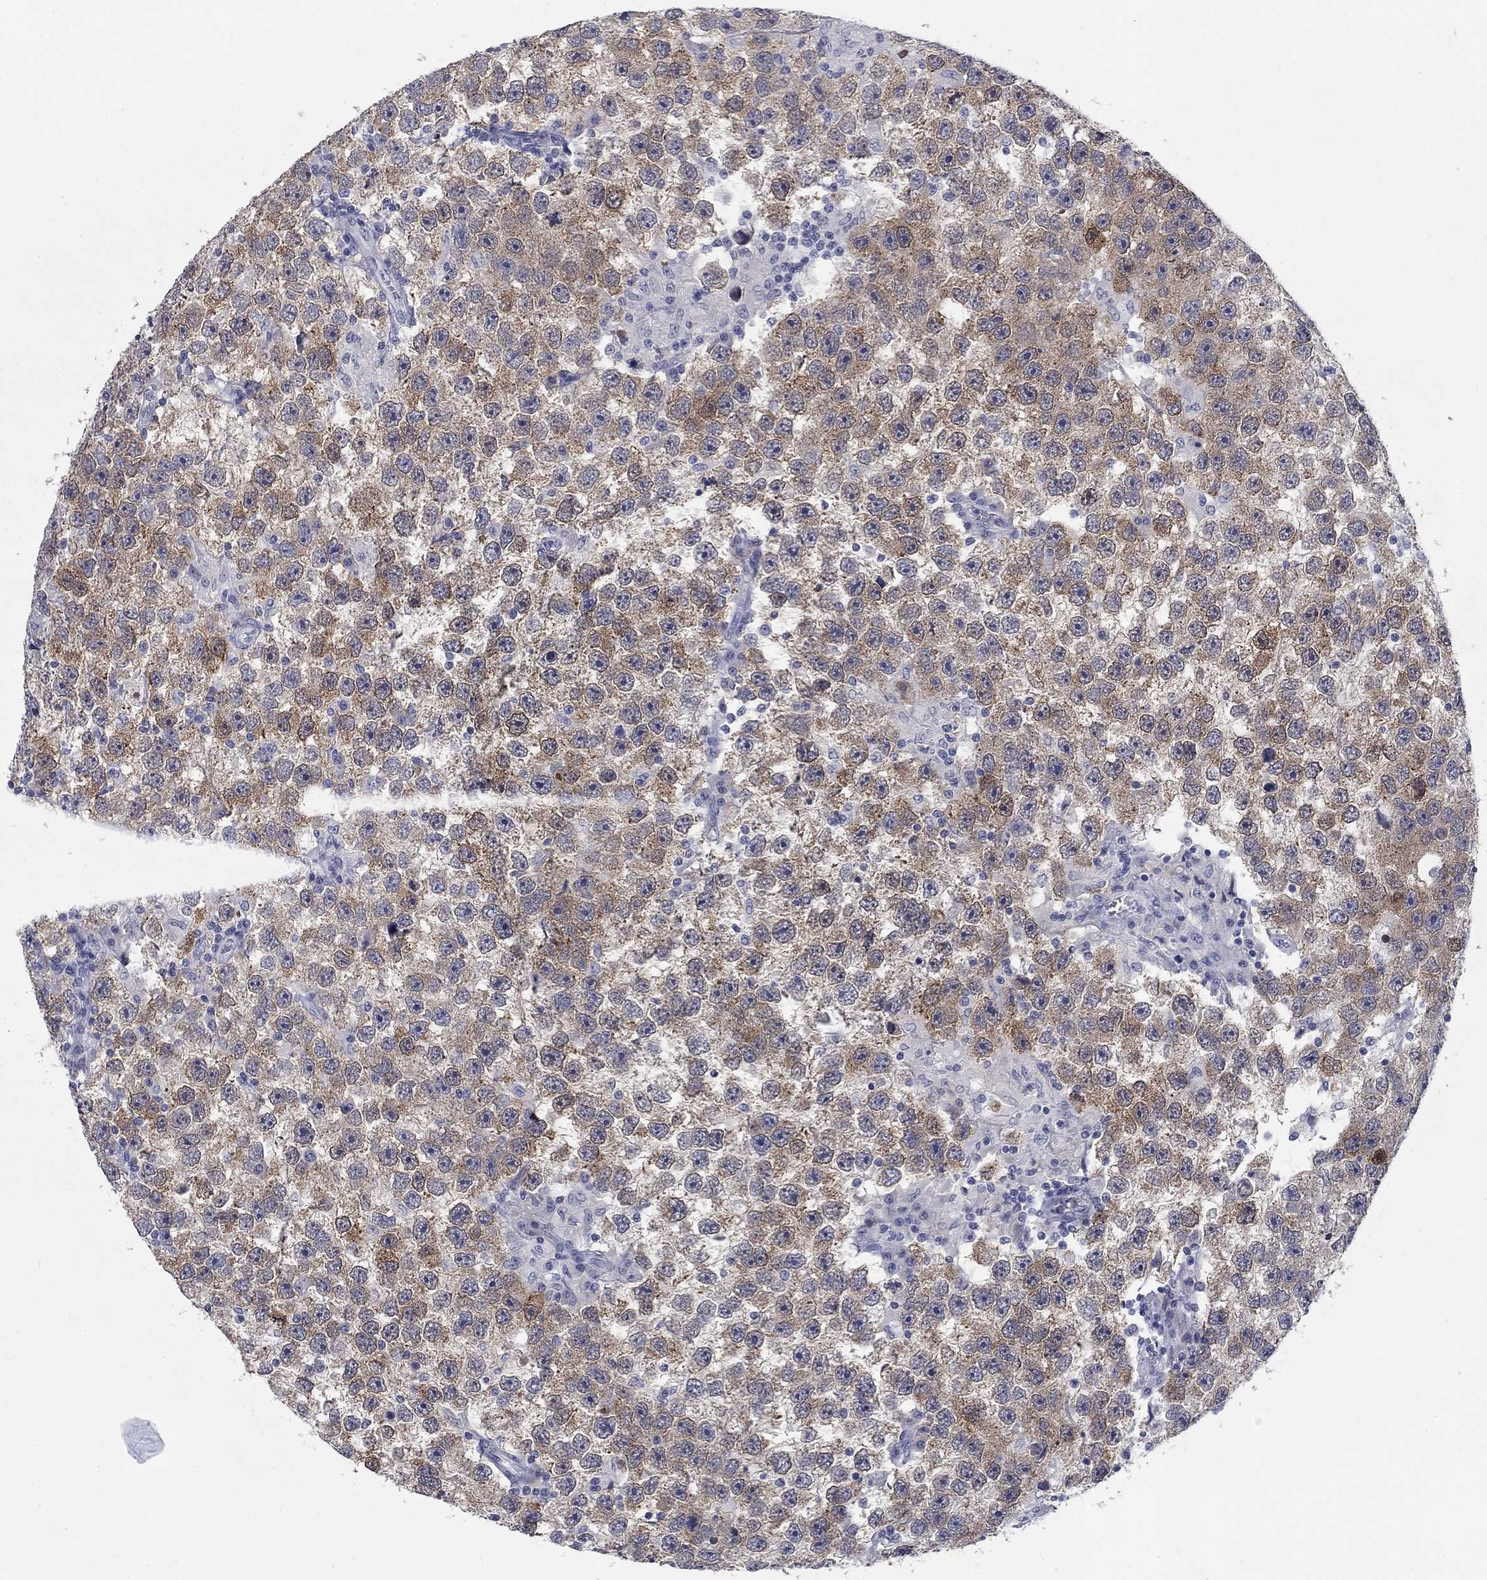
{"staining": {"intensity": "weak", "quantity": ">75%", "location": "cytoplasmic/membranous"}, "tissue": "testis cancer", "cell_type": "Tumor cells", "image_type": "cancer", "snomed": [{"axis": "morphology", "description": "Seminoma, NOS"}, {"axis": "topography", "description": "Testis"}], "caption": "Tumor cells display low levels of weak cytoplasmic/membranous positivity in about >75% of cells in human testis seminoma.", "gene": "ELAVL4", "patient": {"sex": "male", "age": 26}}